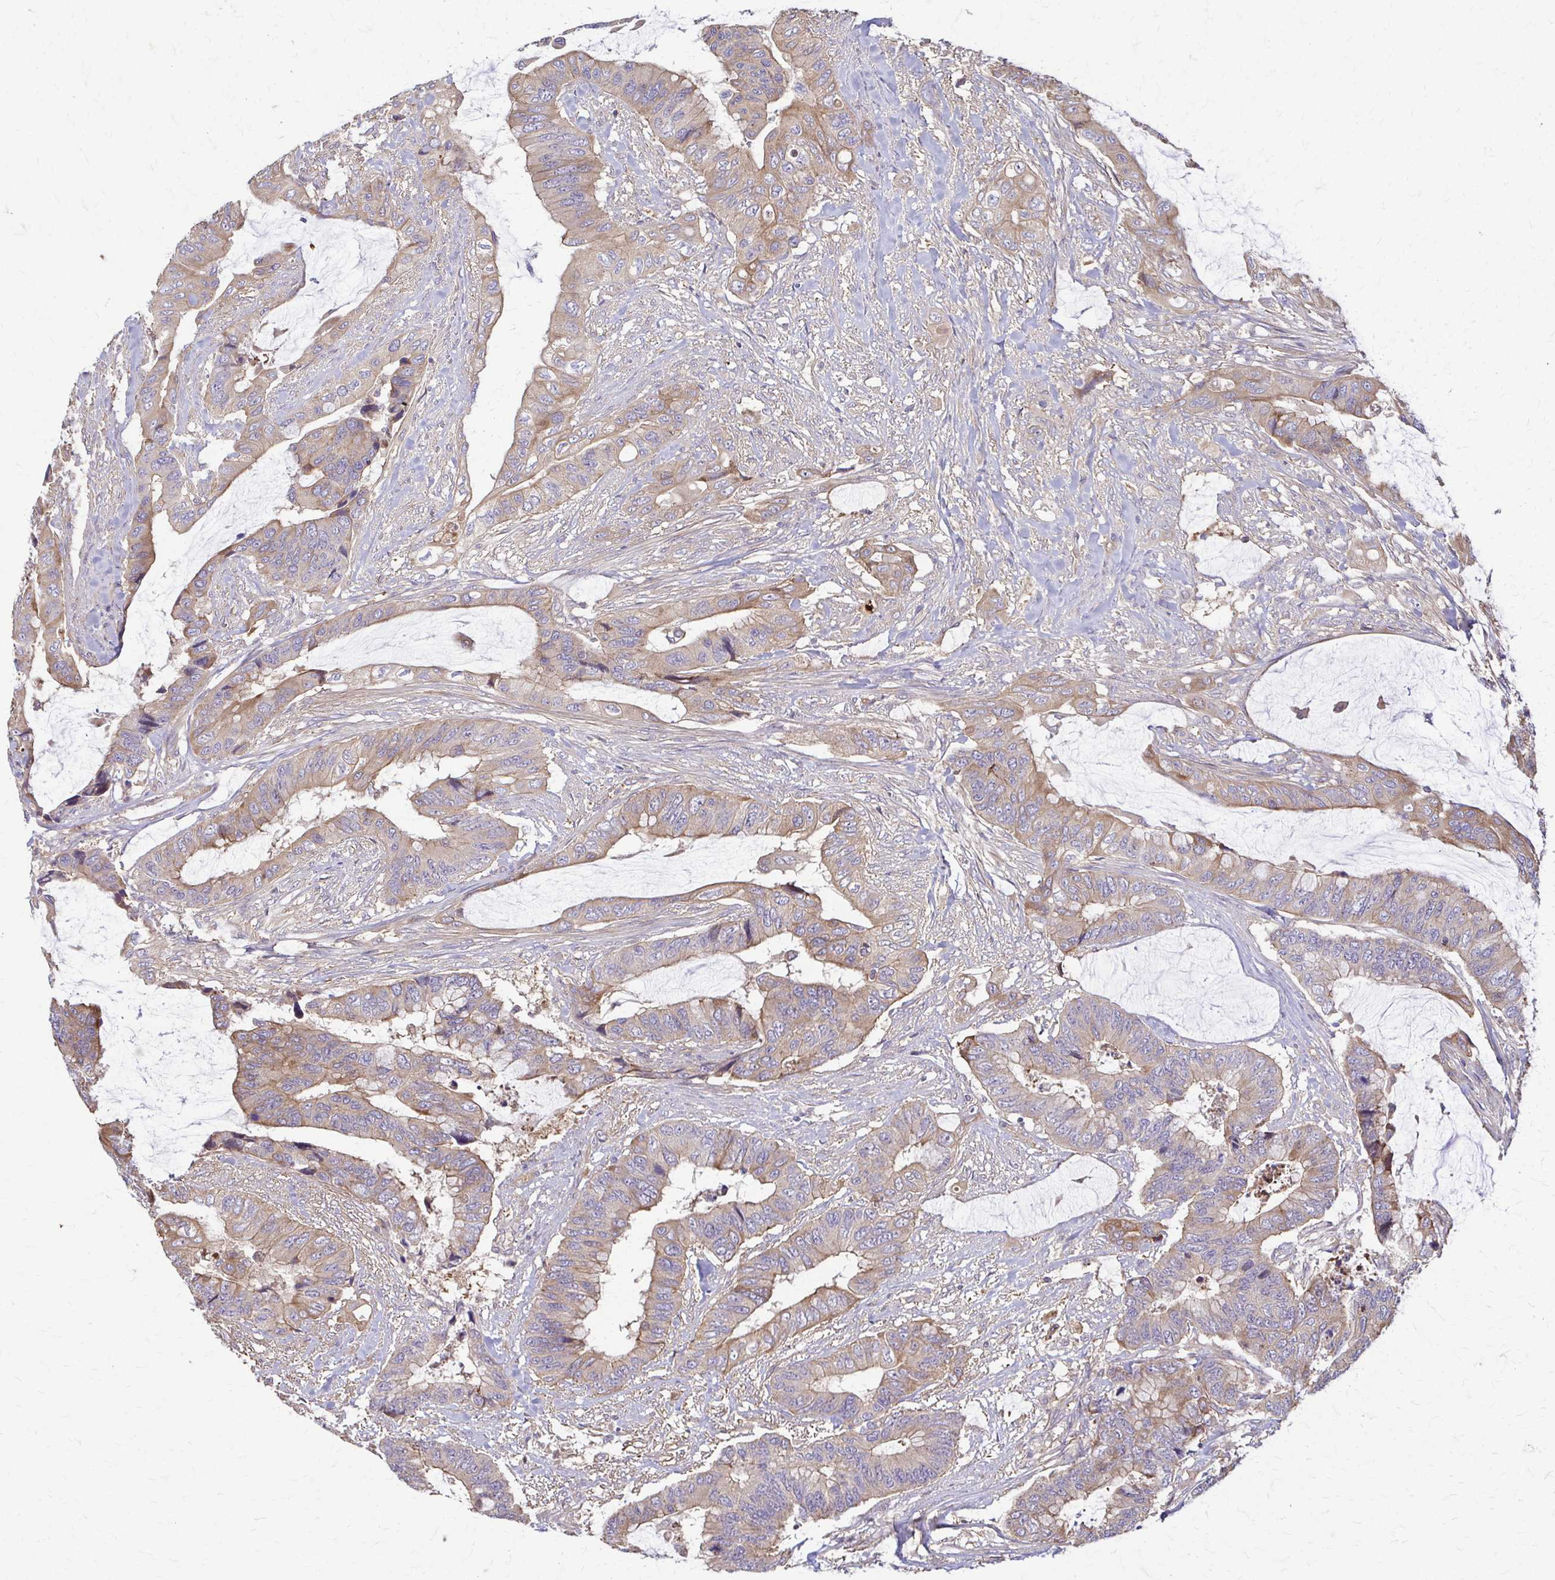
{"staining": {"intensity": "weak", "quantity": "<25%", "location": "cytoplasmic/membranous"}, "tissue": "colorectal cancer", "cell_type": "Tumor cells", "image_type": "cancer", "snomed": [{"axis": "morphology", "description": "Adenocarcinoma, NOS"}, {"axis": "topography", "description": "Rectum"}], "caption": "IHC image of neoplastic tissue: colorectal cancer (adenocarcinoma) stained with DAB (3,3'-diaminobenzidine) demonstrates no significant protein expression in tumor cells. (Stains: DAB immunohistochemistry (IHC) with hematoxylin counter stain, Microscopy: brightfield microscopy at high magnification).", "gene": "DSP", "patient": {"sex": "female", "age": 59}}